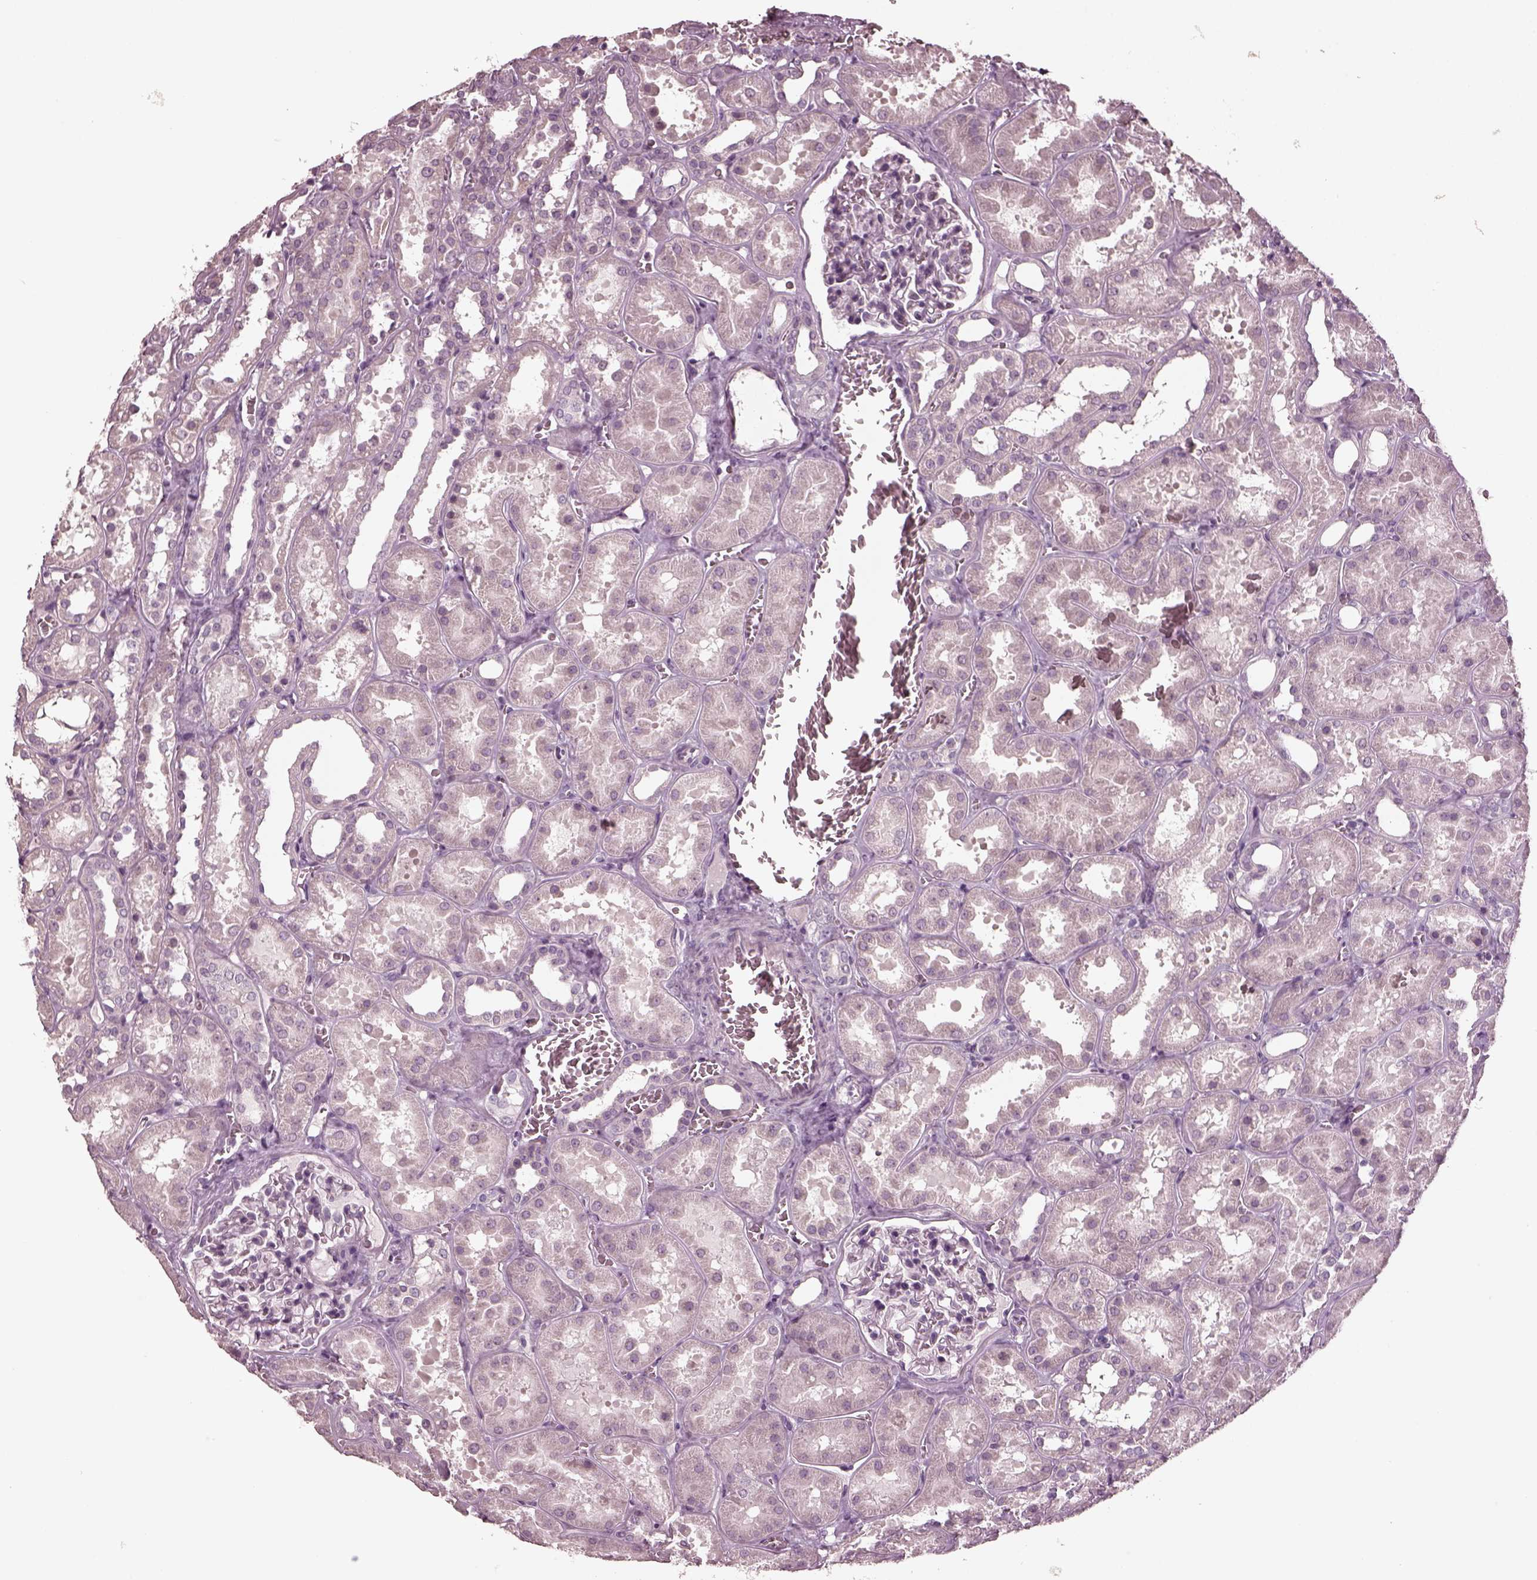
{"staining": {"intensity": "negative", "quantity": "none", "location": "none"}, "tissue": "kidney", "cell_type": "Cells in glomeruli", "image_type": "normal", "snomed": [{"axis": "morphology", "description": "Normal tissue, NOS"}, {"axis": "topography", "description": "Kidney"}], "caption": "This is an immunohistochemistry image of benign kidney. There is no positivity in cells in glomeruli.", "gene": "RCVRN", "patient": {"sex": "female", "age": 41}}